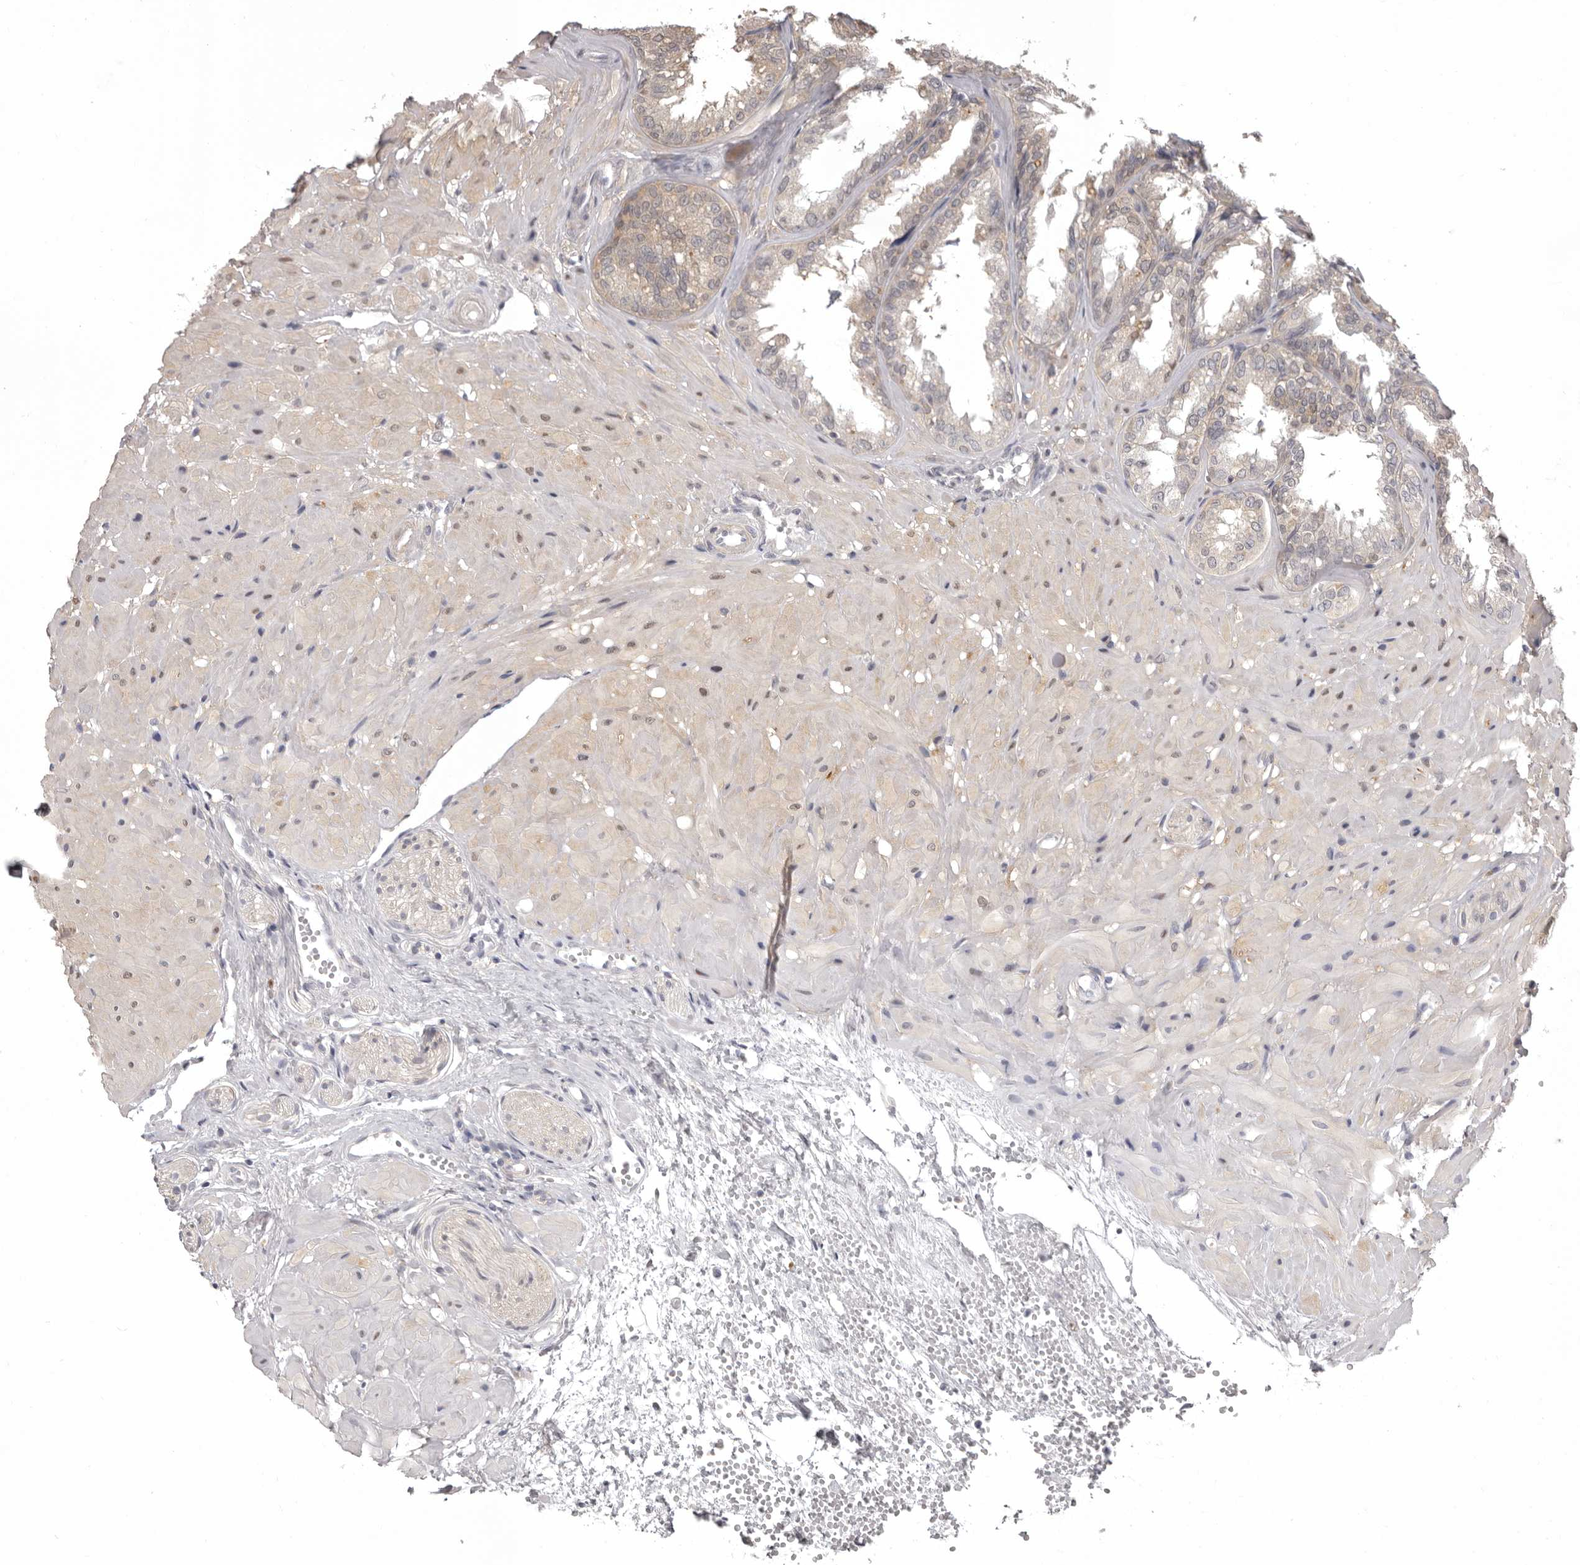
{"staining": {"intensity": "weak", "quantity": "25%-75%", "location": "cytoplasmic/membranous"}, "tissue": "seminal vesicle", "cell_type": "Glandular cells", "image_type": "normal", "snomed": [{"axis": "morphology", "description": "Normal tissue, NOS"}, {"axis": "topography", "description": "Prostate"}, {"axis": "topography", "description": "Seminal veicle"}], "caption": "Seminal vesicle stained for a protein (brown) demonstrates weak cytoplasmic/membranous positive staining in approximately 25%-75% of glandular cells.", "gene": "MDH1", "patient": {"sex": "male", "age": 51}}